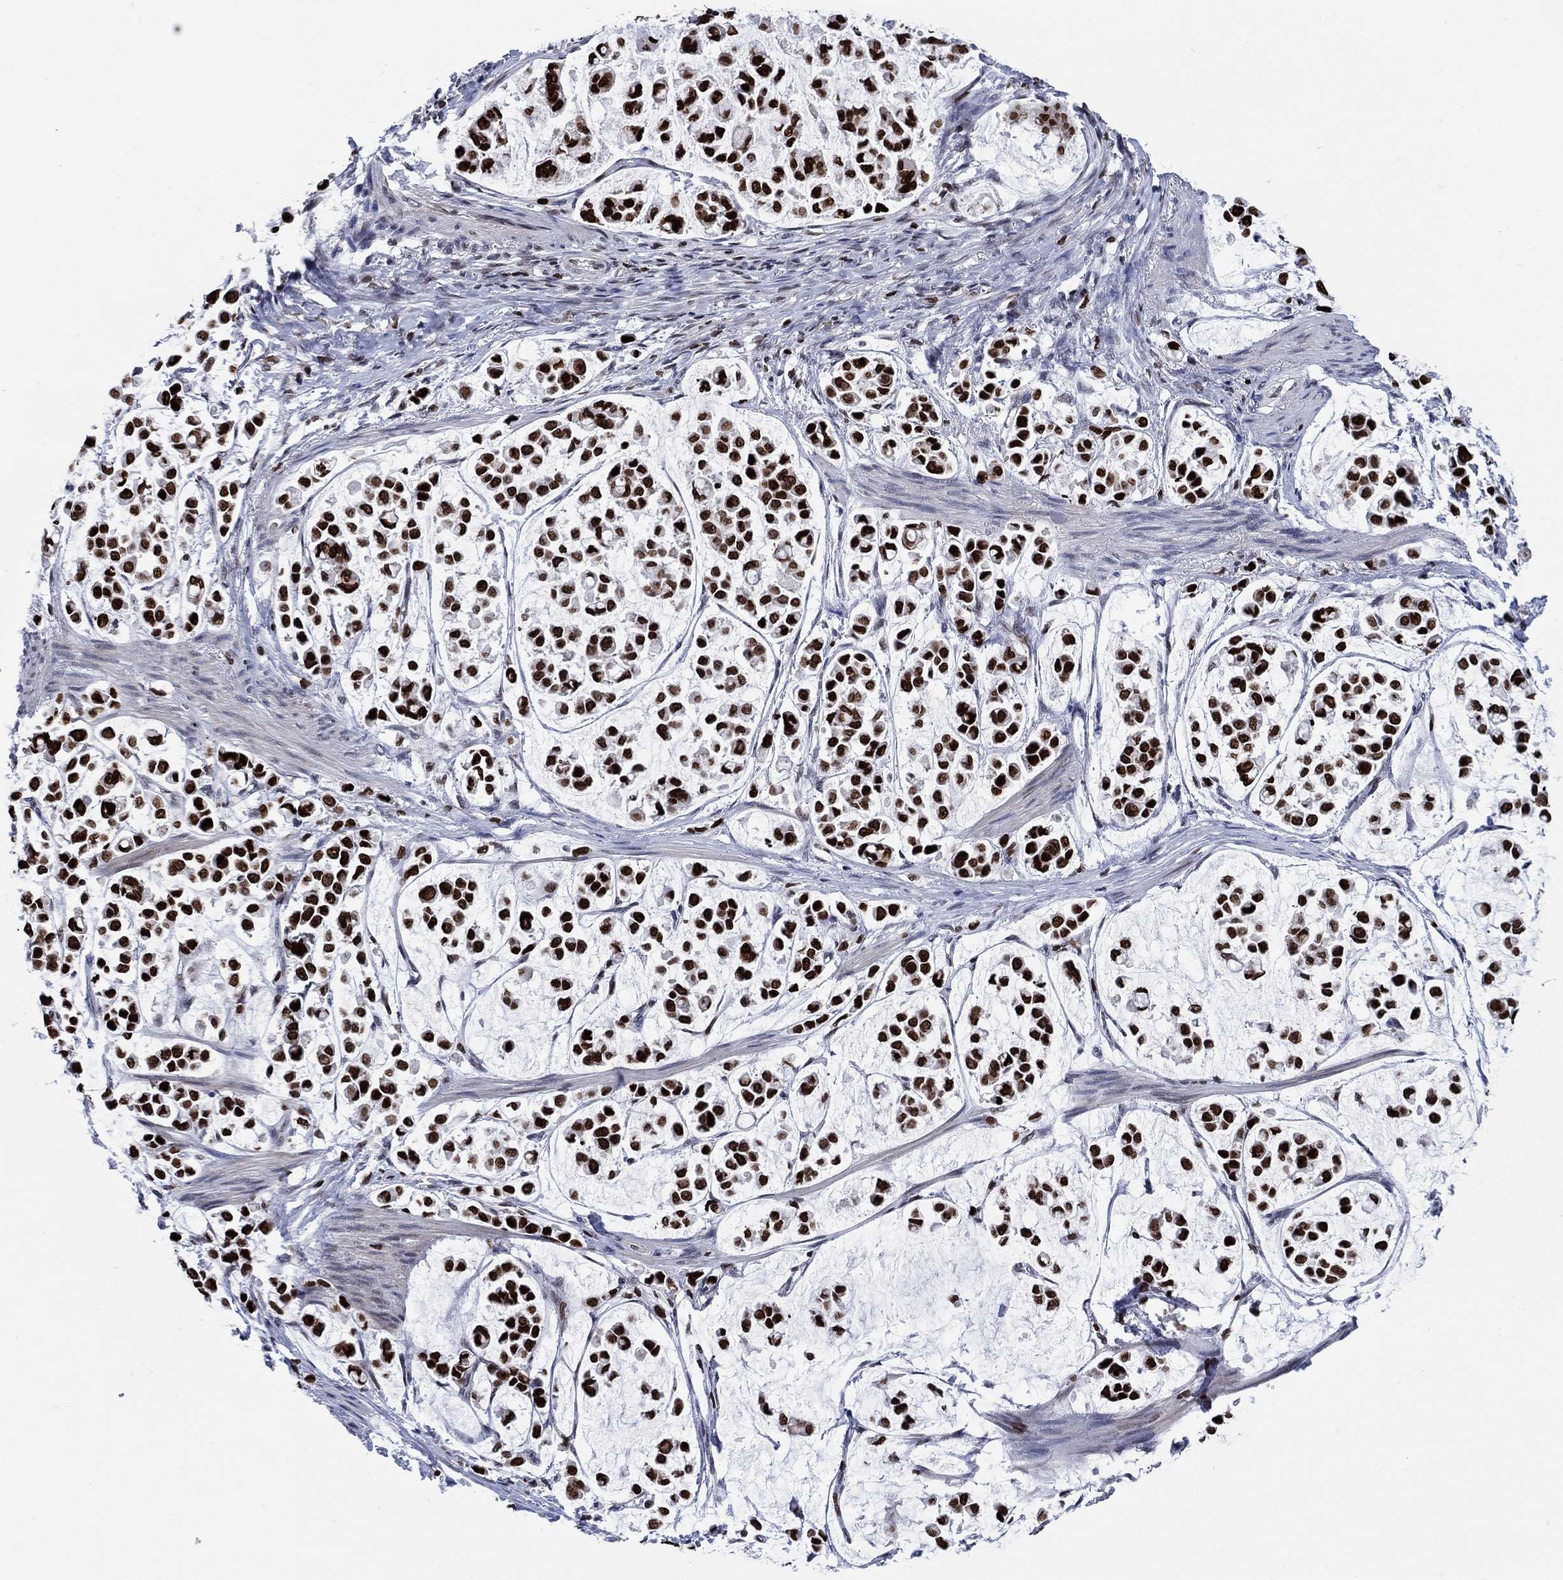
{"staining": {"intensity": "strong", "quantity": ">75%", "location": "nuclear"}, "tissue": "stomach cancer", "cell_type": "Tumor cells", "image_type": "cancer", "snomed": [{"axis": "morphology", "description": "Adenocarcinoma, NOS"}, {"axis": "topography", "description": "Stomach"}], "caption": "A photomicrograph of stomach adenocarcinoma stained for a protein shows strong nuclear brown staining in tumor cells. Using DAB (brown) and hematoxylin (blue) stains, captured at high magnification using brightfield microscopy.", "gene": "HMGA1", "patient": {"sex": "male", "age": 82}}